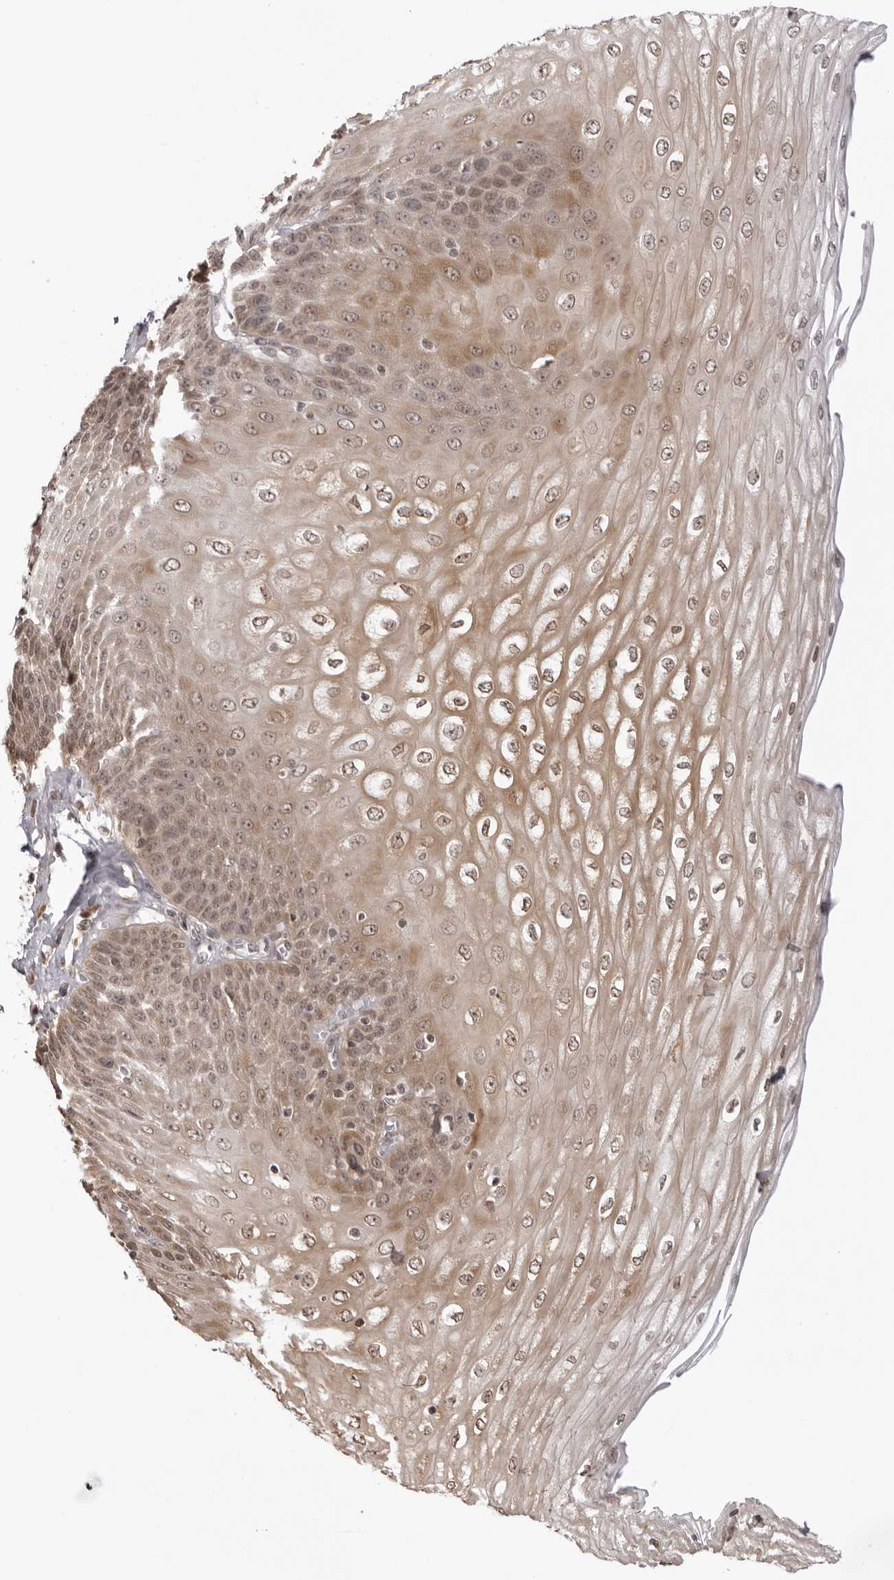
{"staining": {"intensity": "moderate", "quantity": ">75%", "location": "cytoplasmic/membranous,nuclear"}, "tissue": "esophagus", "cell_type": "Squamous epithelial cells", "image_type": "normal", "snomed": [{"axis": "morphology", "description": "Normal tissue, NOS"}, {"axis": "topography", "description": "Esophagus"}], "caption": "Immunohistochemical staining of benign esophagus reveals >75% levels of moderate cytoplasmic/membranous,nuclear protein expression in approximately >75% of squamous epithelial cells.", "gene": "ZC3H11A", "patient": {"sex": "male", "age": 60}}